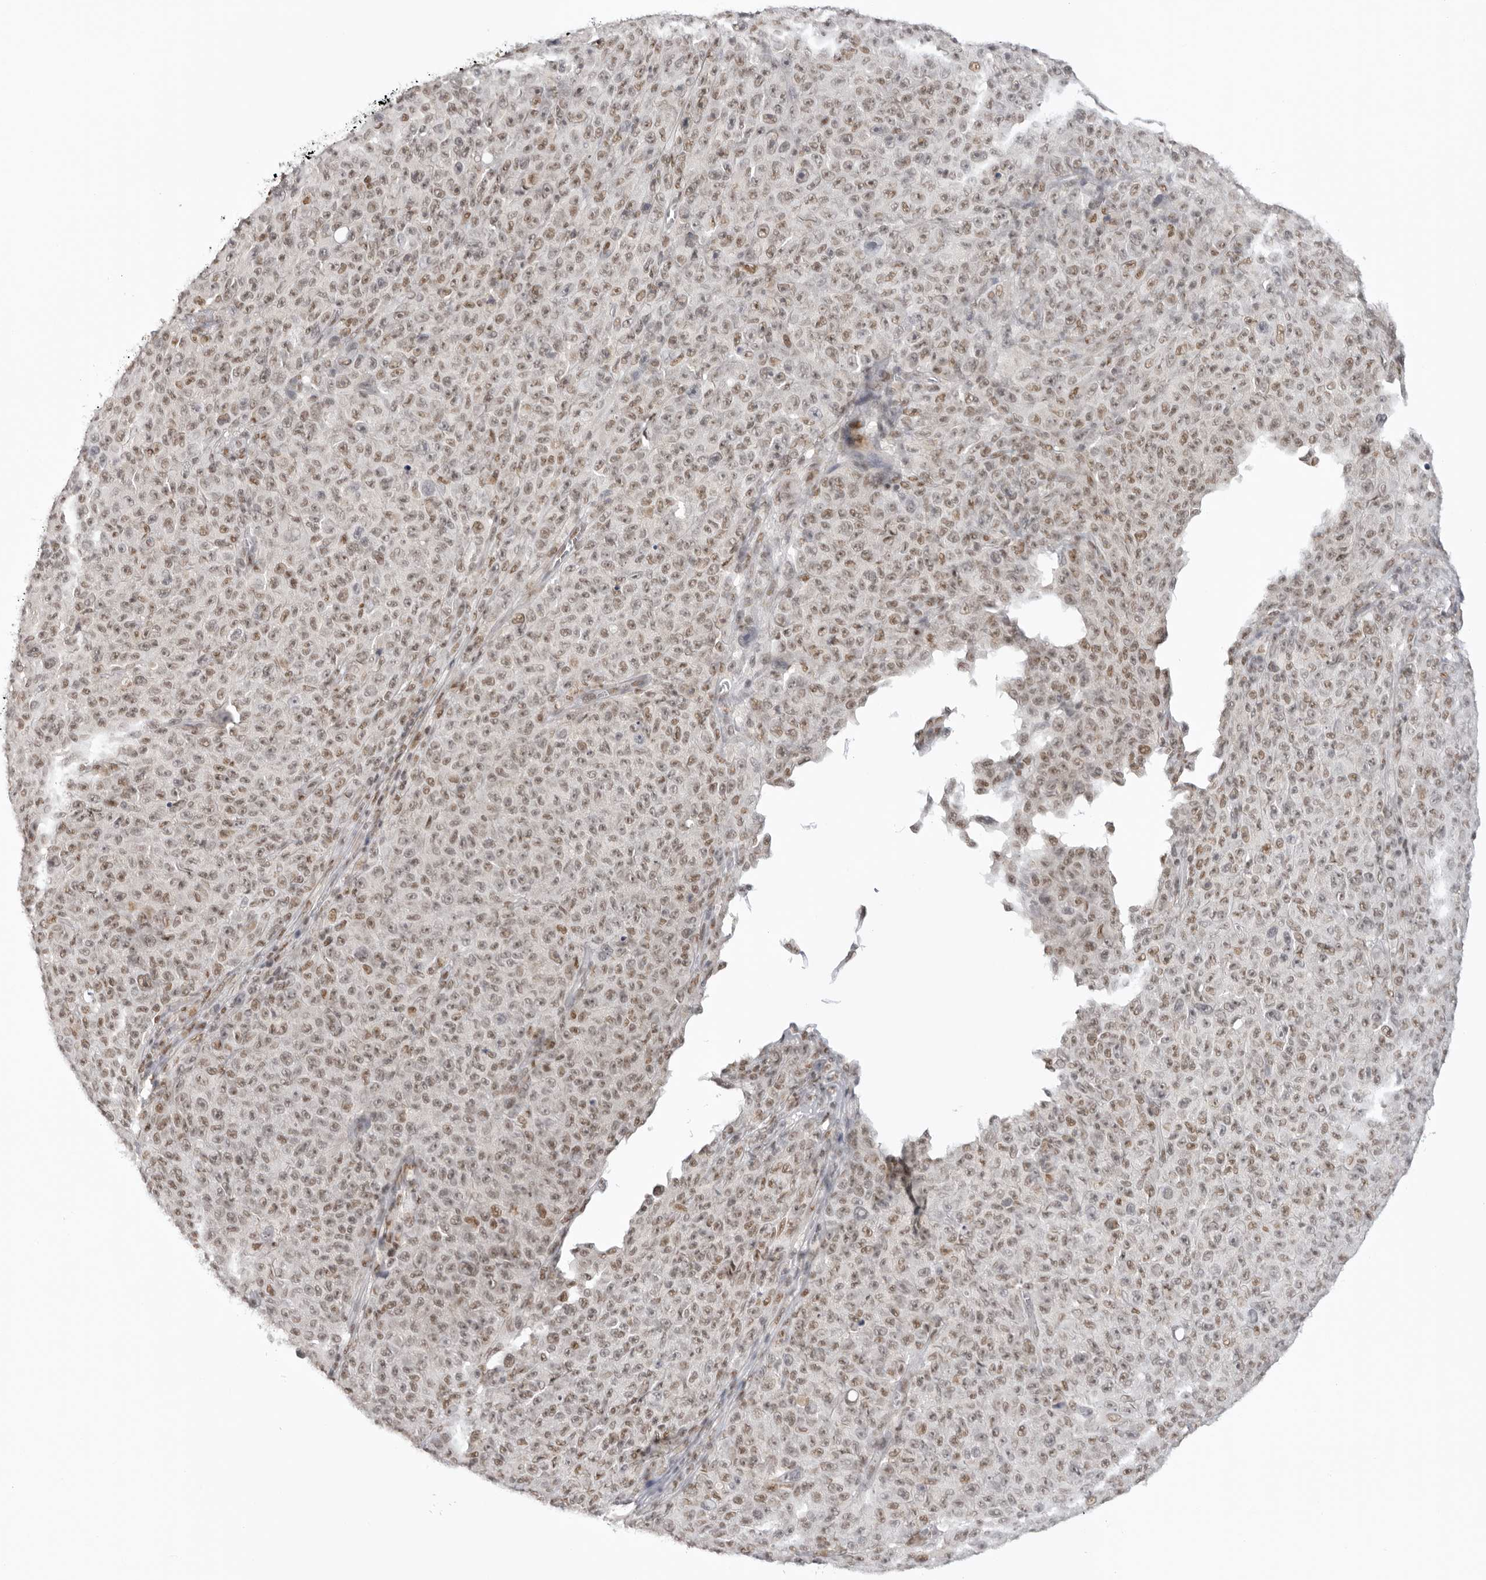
{"staining": {"intensity": "weak", "quantity": ">75%", "location": "nuclear"}, "tissue": "melanoma", "cell_type": "Tumor cells", "image_type": "cancer", "snomed": [{"axis": "morphology", "description": "Malignant melanoma, NOS"}, {"axis": "topography", "description": "Skin"}], "caption": "Protein expression analysis of human melanoma reveals weak nuclear positivity in approximately >75% of tumor cells.", "gene": "RPA2", "patient": {"sex": "female", "age": 82}}